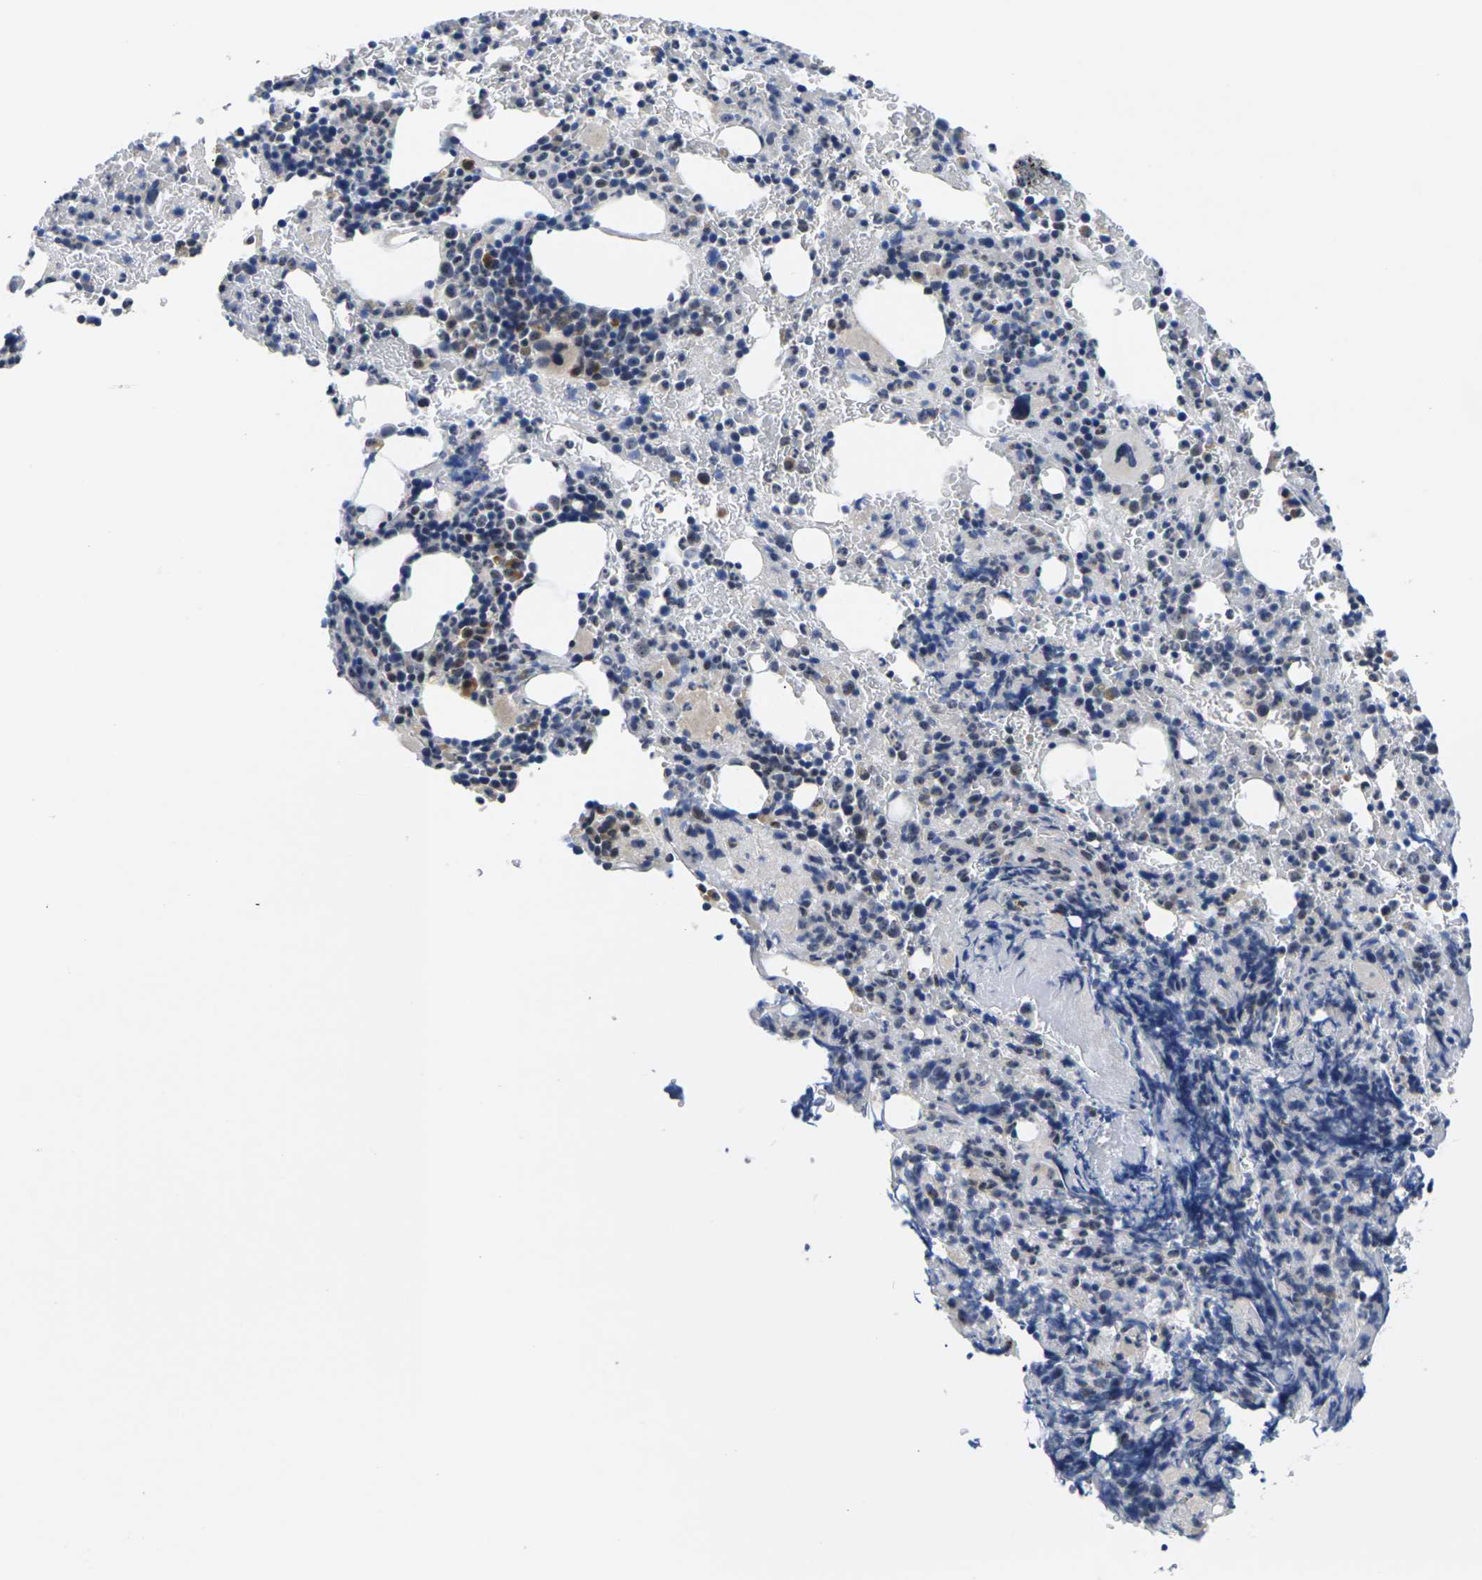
{"staining": {"intensity": "moderate", "quantity": "<25%", "location": "cytoplasmic/membranous"}, "tissue": "bone marrow", "cell_type": "Hematopoietic cells", "image_type": "normal", "snomed": [{"axis": "morphology", "description": "Normal tissue, NOS"}, {"axis": "morphology", "description": "Inflammation, NOS"}, {"axis": "topography", "description": "Bone marrow"}], "caption": "The histopathology image reveals immunohistochemical staining of unremarkable bone marrow. There is moderate cytoplasmic/membranous positivity is identified in about <25% of hematopoietic cells.", "gene": "ST6GAL2", "patient": {"sex": "male", "age": 72}}